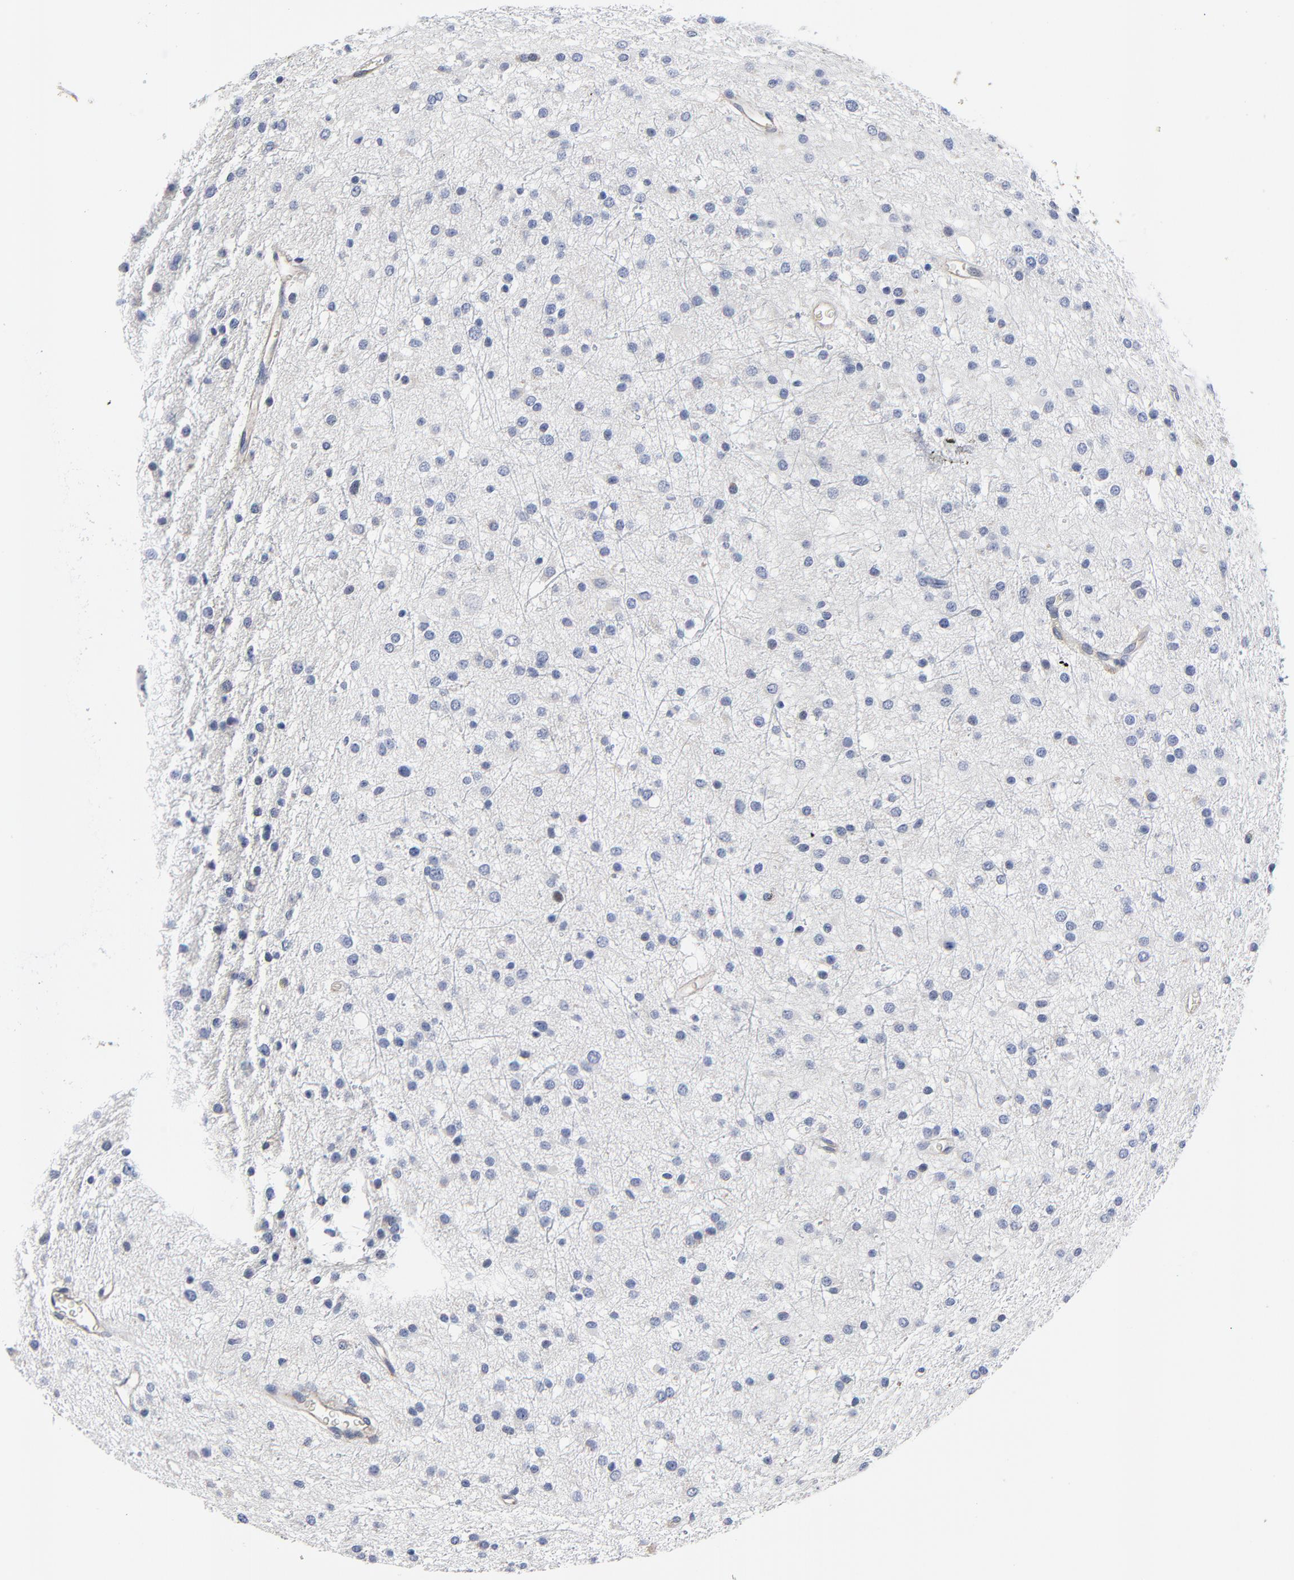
{"staining": {"intensity": "negative", "quantity": "none", "location": "none"}, "tissue": "glioma", "cell_type": "Tumor cells", "image_type": "cancer", "snomed": [{"axis": "morphology", "description": "Glioma, malignant, Low grade"}, {"axis": "topography", "description": "Brain"}], "caption": "A micrograph of human glioma is negative for staining in tumor cells.", "gene": "NXF3", "patient": {"sex": "female", "age": 36}}